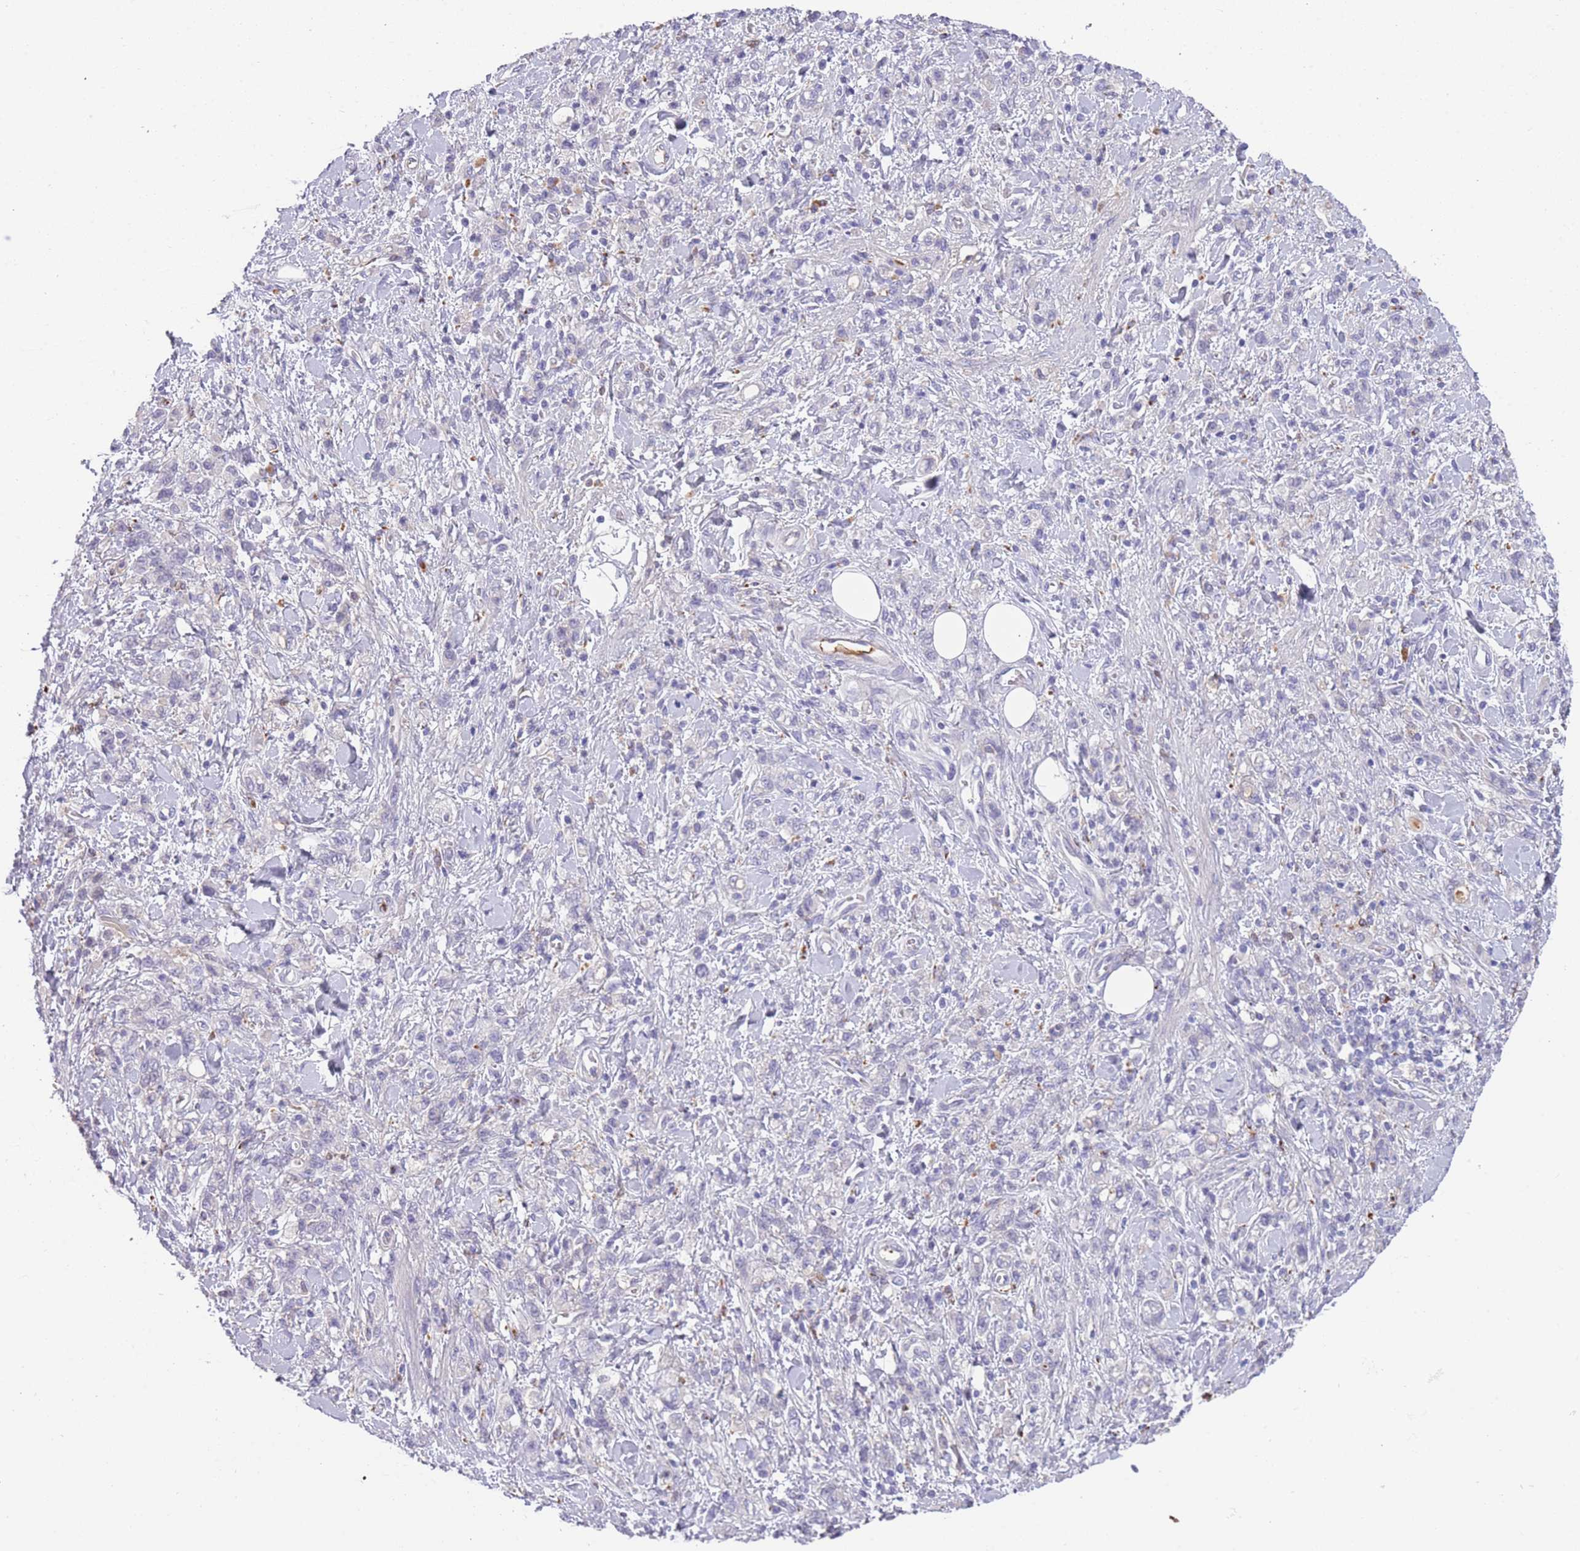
{"staining": {"intensity": "negative", "quantity": "none", "location": "none"}, "tissue": "stomach cancer", "cell_type": "Tumor cells", "image_type": "cancer", "snomed": [{"axis": "morphology", "description": "Adenocarcinoma, NOS"}, {"axis": "topography", "description": "Stomach"}], "caption": "Human adenocarcinoma (stomach) stained for a protein using immunohistochemistry (IHC) displays no positivity in tumor cells.", "gene": "GNAT1", "patient": {"sex": "male", "age": 77}}